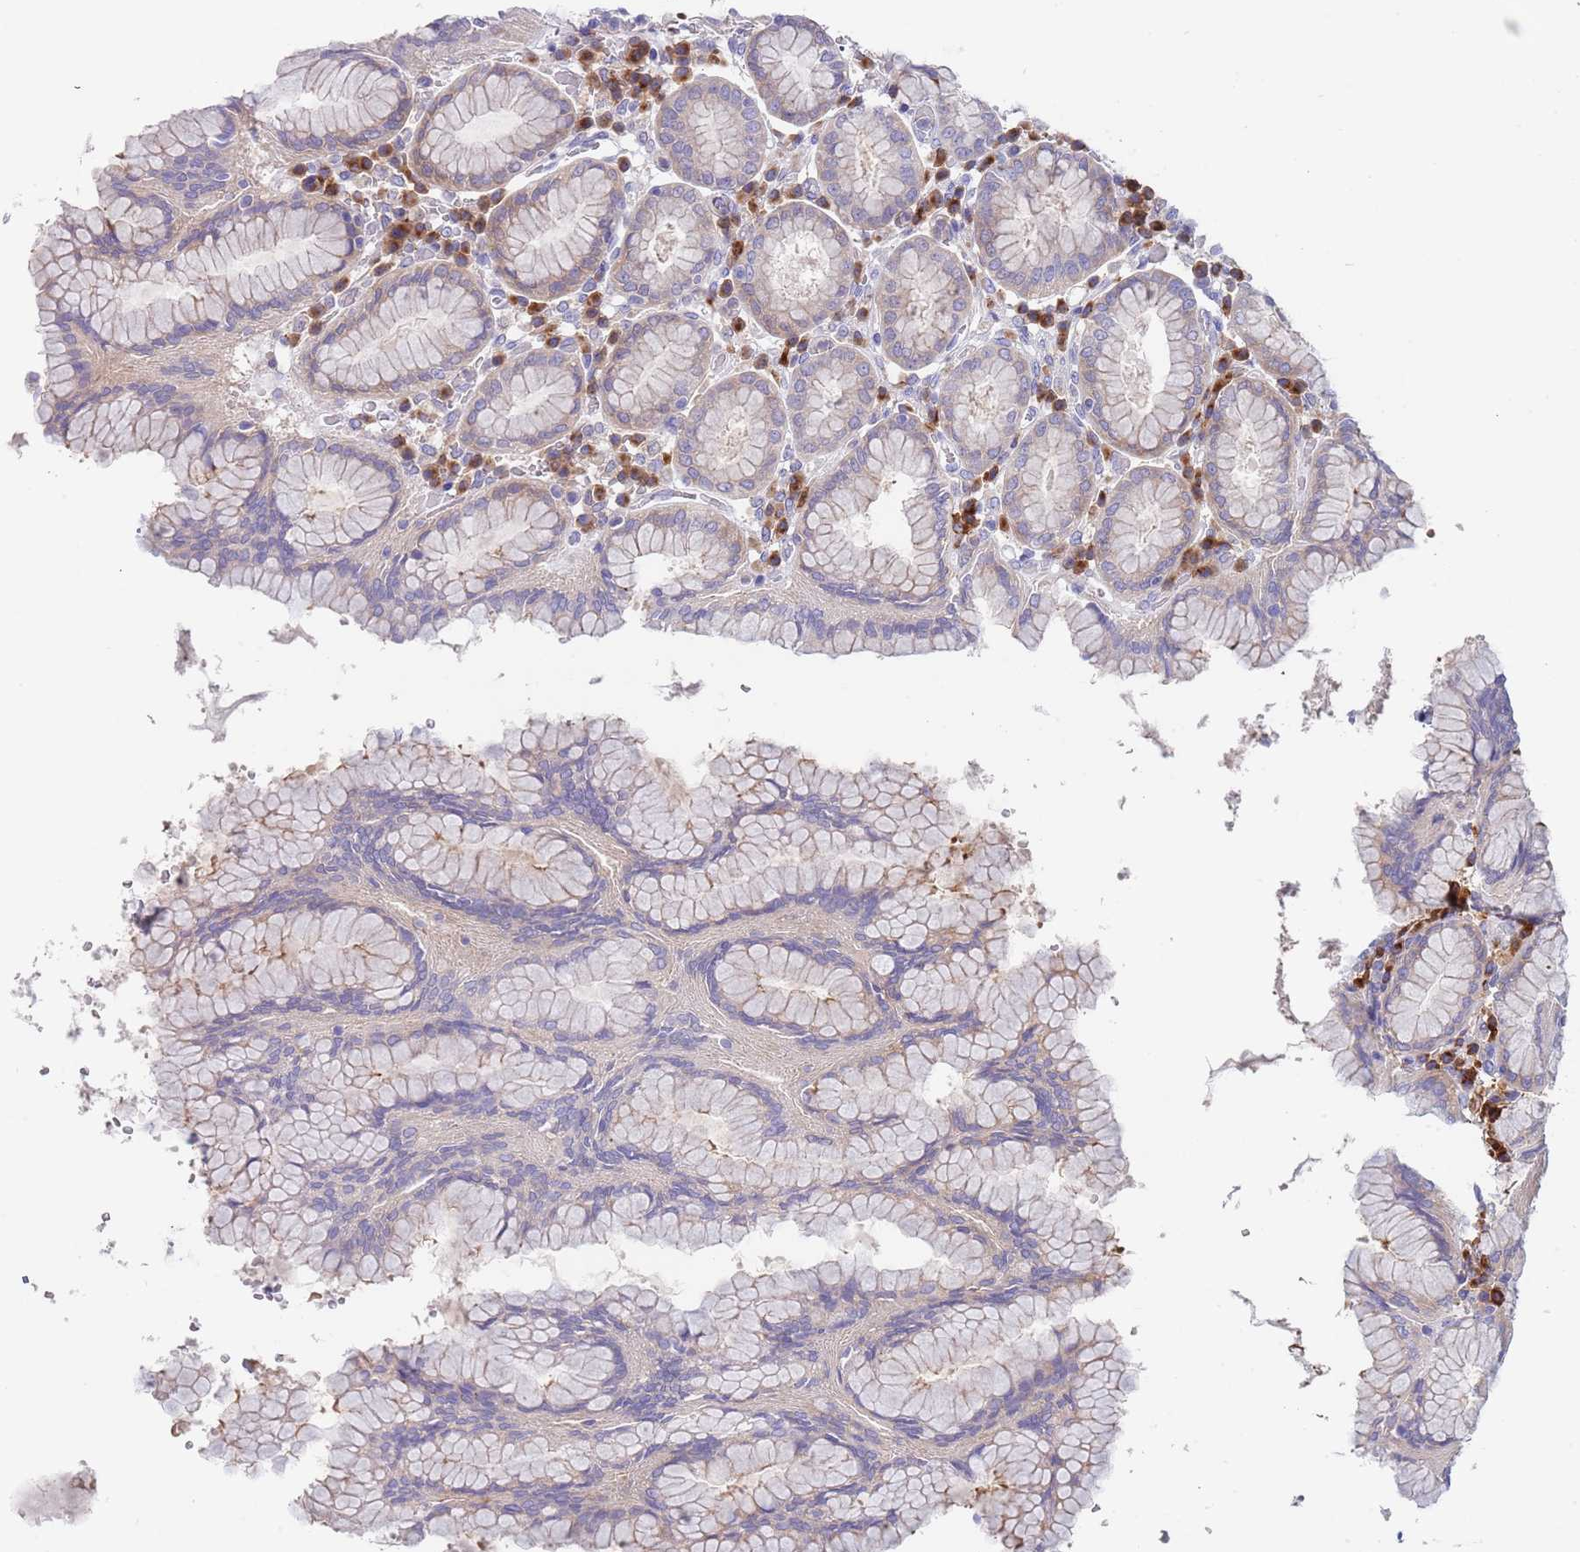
{"staining": {"intensity": "weak", "quantity": "<25%", "location": "cytoplasmic/membranous"}, "tissue": "stomach", "cell_type": "Glandular cells", "image_type": "normal", "snomed": [{"axis": "morphology", "description": "Normal tissue, NOS"}, {"axis": "topography", "description": "Stomach"}, {"axis": "topography", "description": "Stomach, lower"}], "caption": "This is an IHC photomicrograph of normal human stomach. There is no staining in glandular cells.", "gene": "TYW1B", "patient": {"sex": "female", "age": 56}}